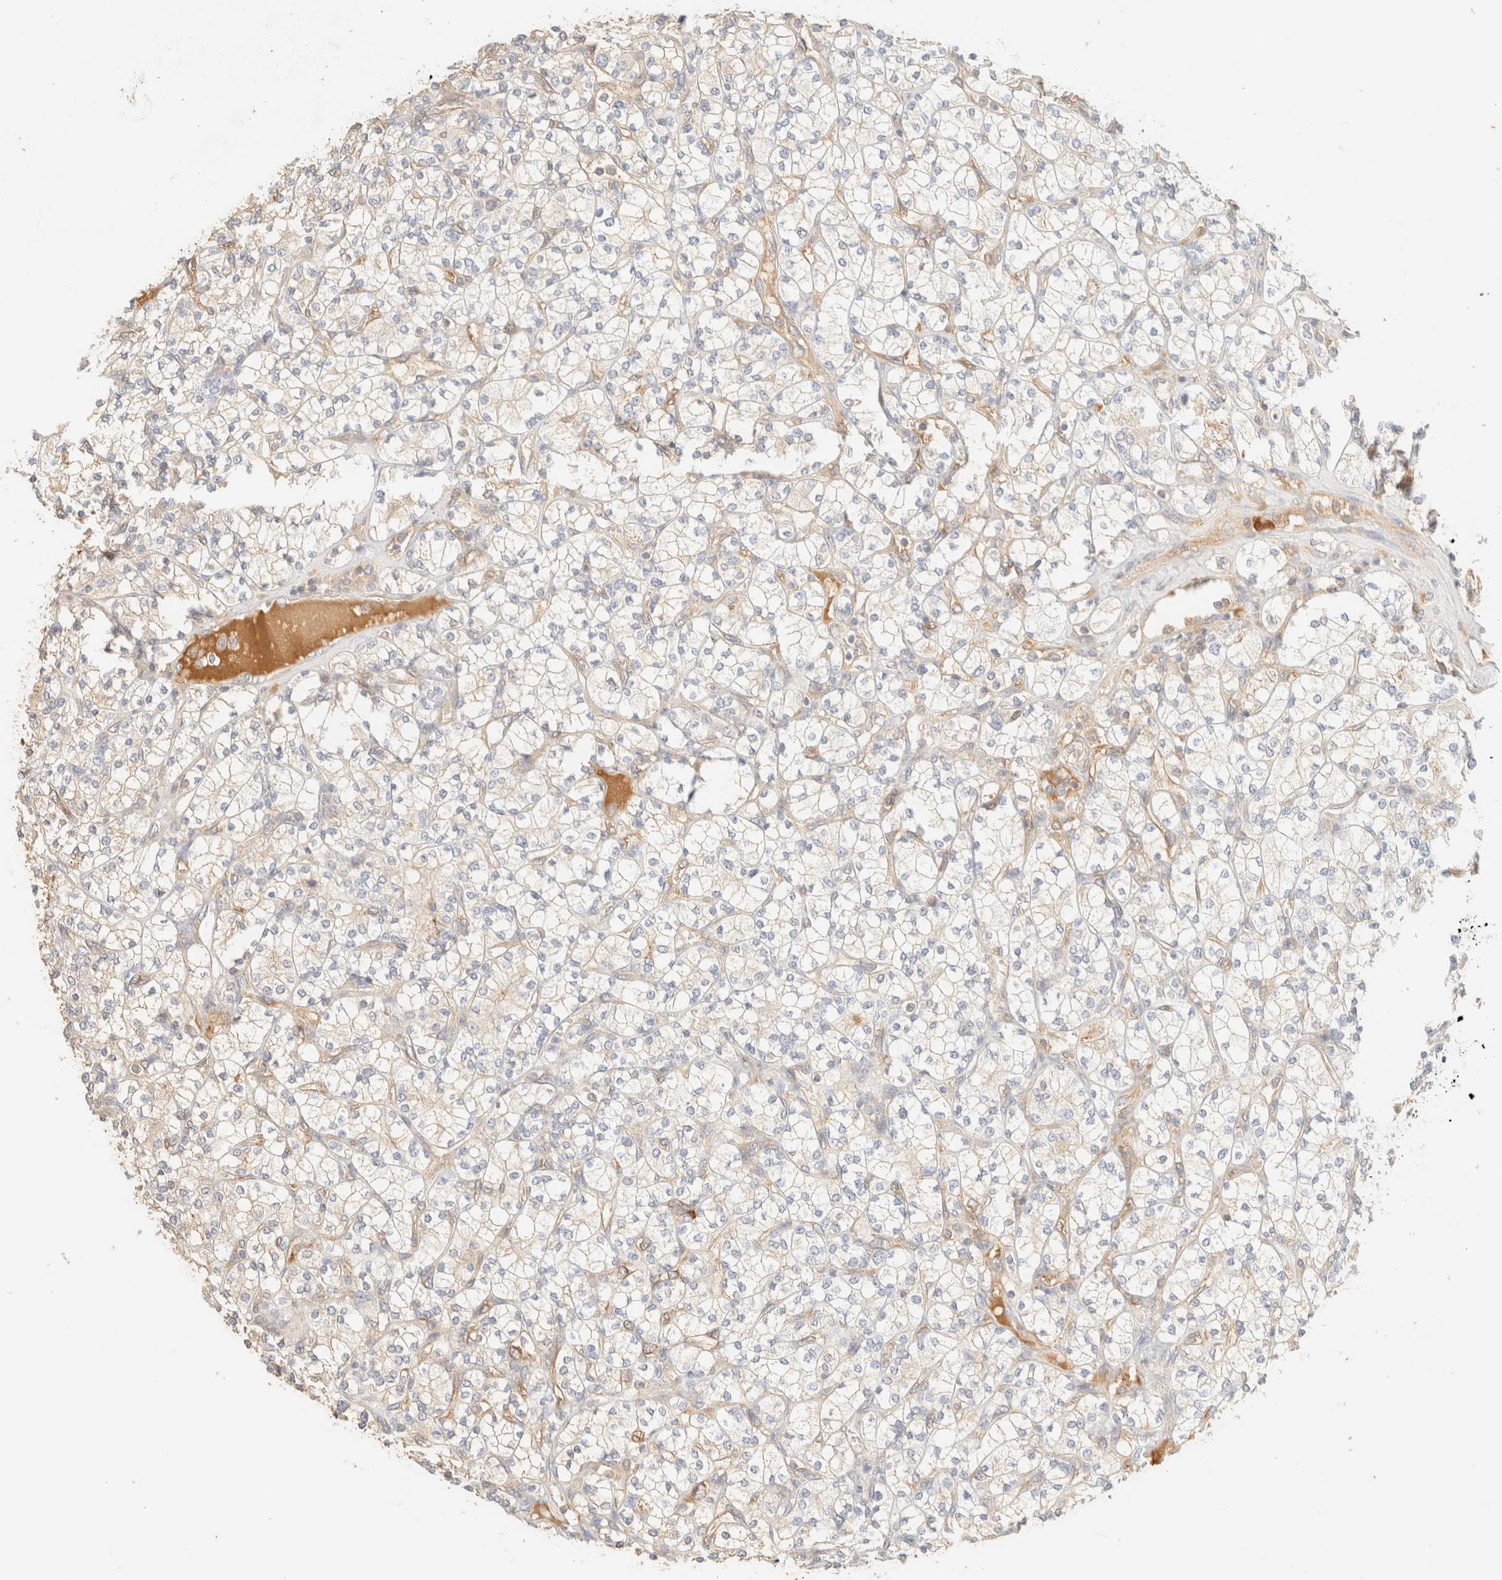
{"staining": {"intensity": "weak", "quantity": "<25%", "location": "cytoplasmic/membranous"}, "tissue": "renal cancer", "cell_type": "Tumor cells", "image_type": "cancer", "snomed": [{"axis": "morphology", "description": "Adenocarcinoma, NOS"}, {"axis": "topography", "description": "Kidney"}], "caption": "The immunohistochemistry image has no significant expression in tumor cells of renal adenocarcinoma tissue.", "gene": "FHOD1", "patient": {"sex": "male", "age": 77}}